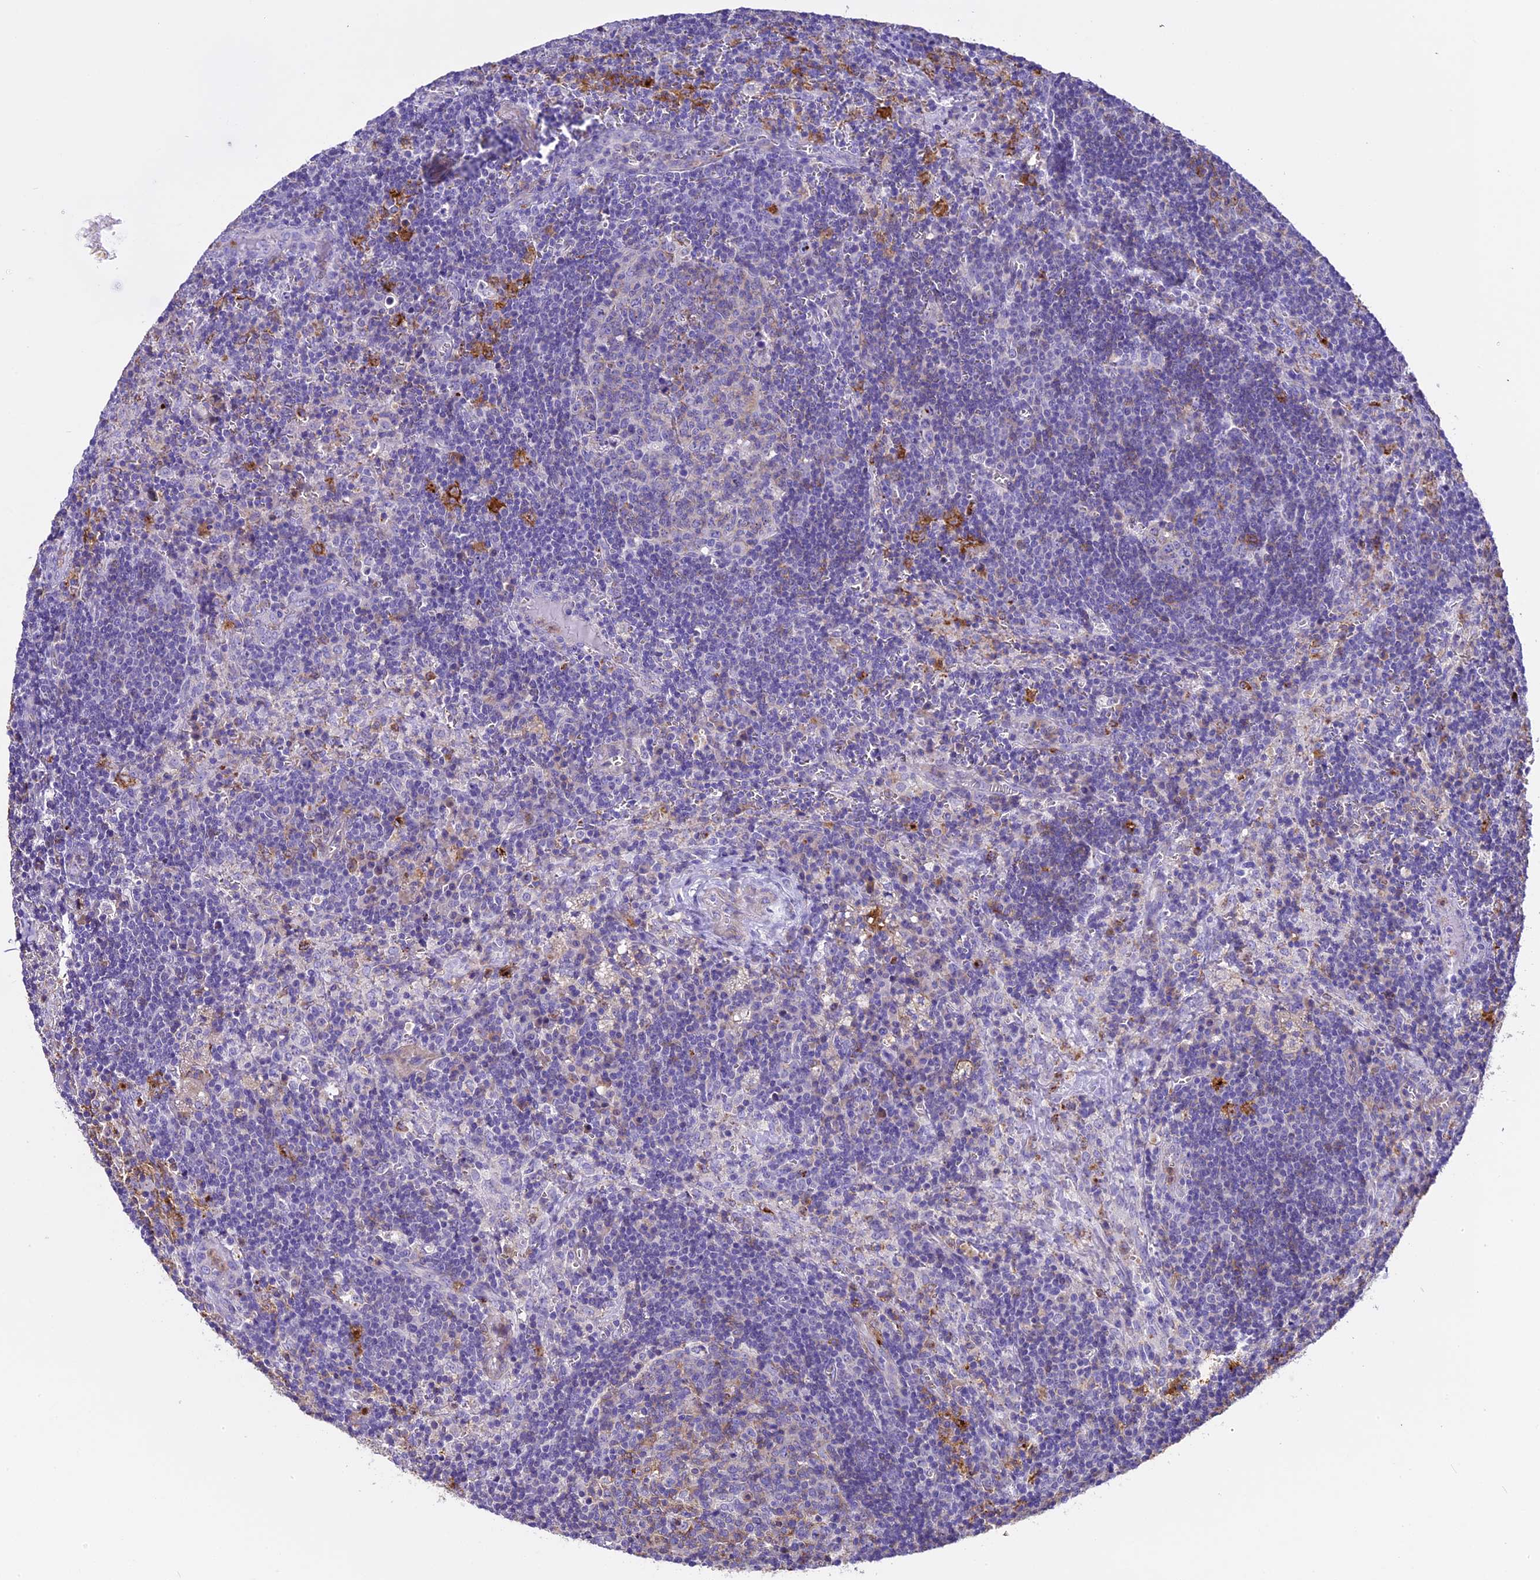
{"staining": {"intensity": "weak", "quantity": "25%-75%", "location": "cytoplasmic/membranous"}, "tissue": "lymph node", "cell_type": "Germinal center cells", "image_type": "normal", "snomed": [{"axis": "morphology", "description": "Normal tissue, NOS"}, {"axis": "topography", "description": "Lymph node"}], "caption": "A low amount of weak cytoplasmic/membranous positivity is seen in about 25%-75% of germinal center cells in normal lymph node.", "gene": "NOD2", "patient": {"sex": "male", "age": 58}}